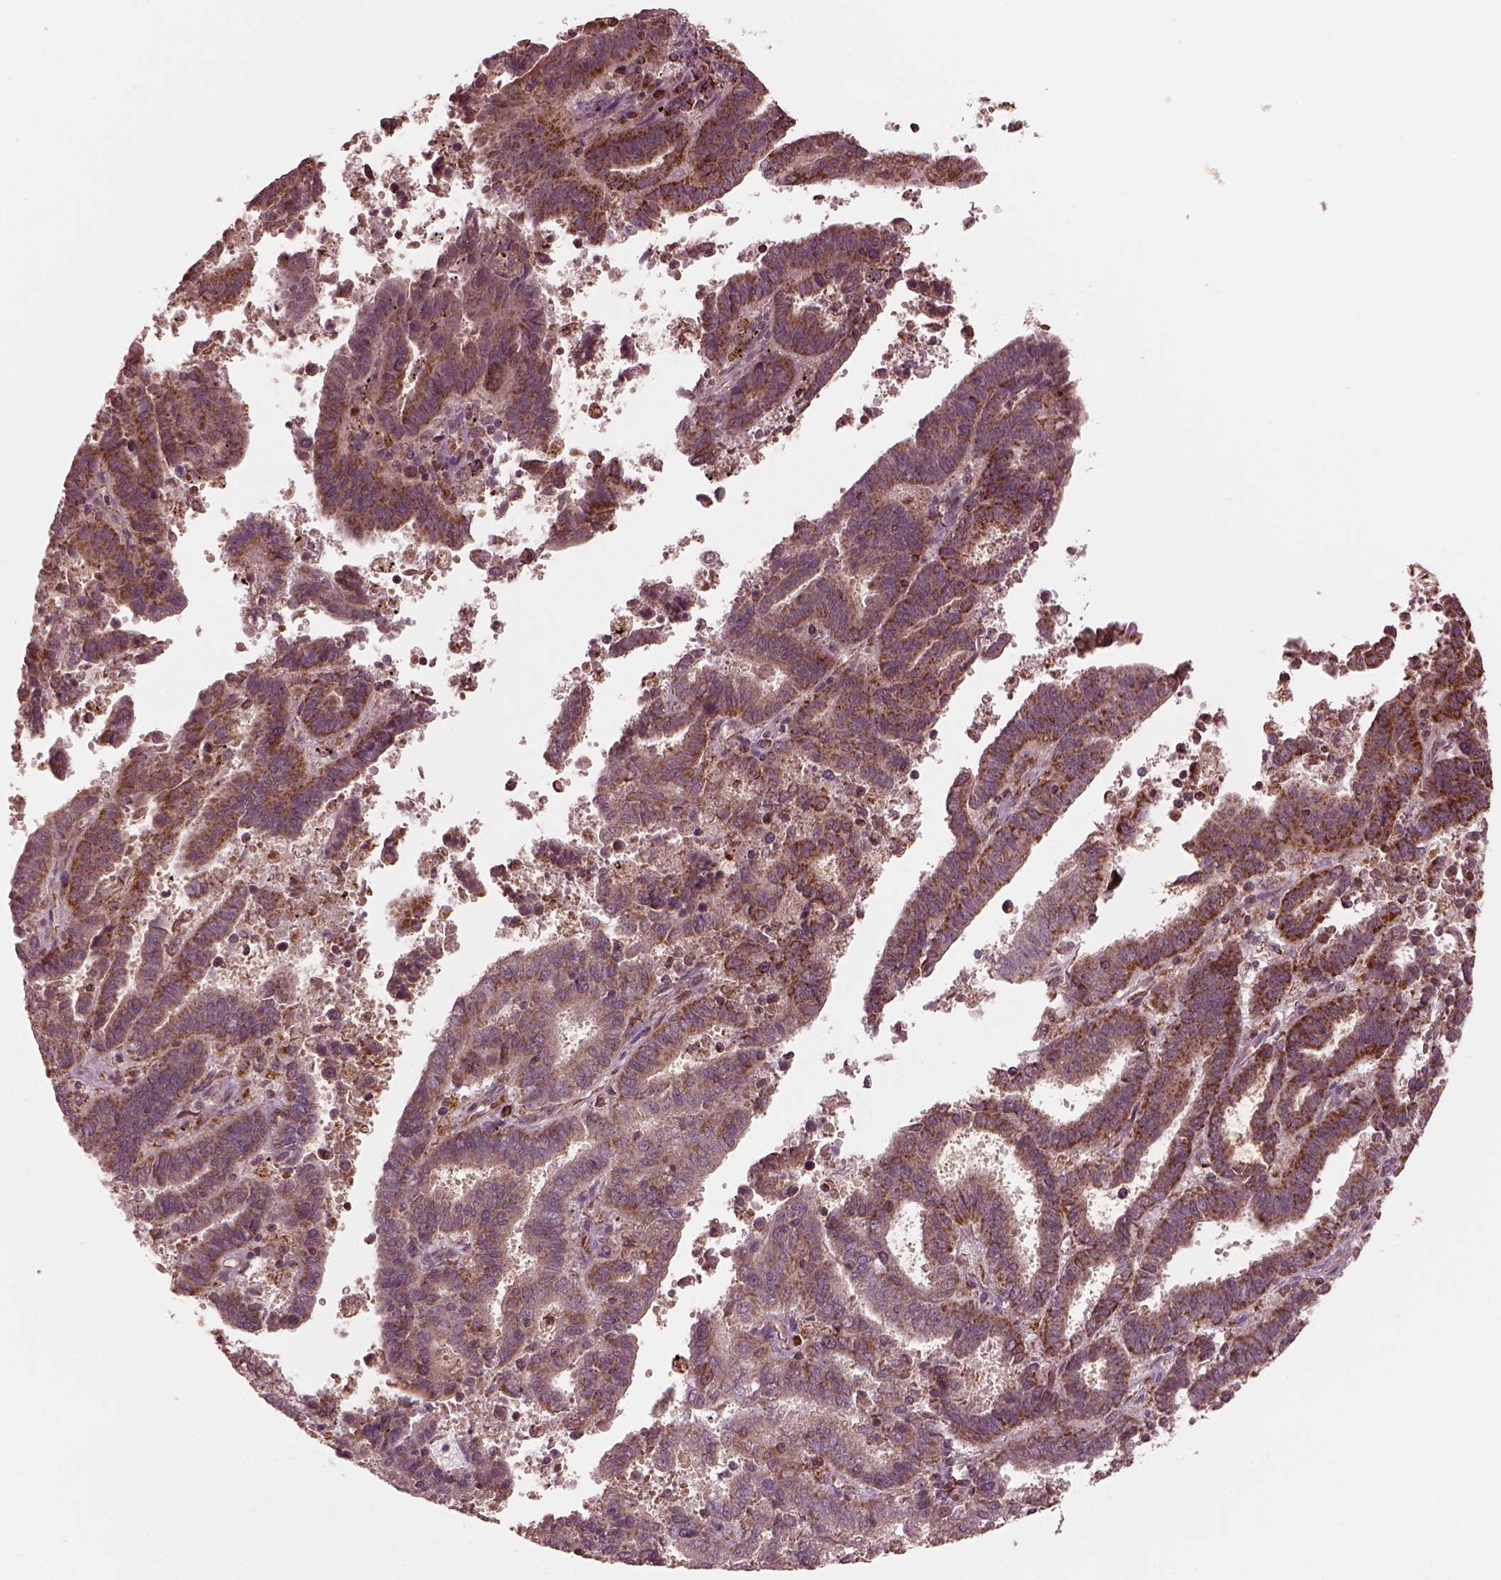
{"staining": {"intensity": "strong", "quantity": "25%-75%", "location": "cytoplasmic/membranous"}, "tissue": "endometrial cancer", "cell_type": "Tumor cells", "image_type": "cancer", "snomed": [{"axis": "morphology", "description": "Adenocarcinoma, NOS"}, {"axis": "topography", "description": "Uterus"}], "caption": "The histopathology image demonstrates a brown stain indicating the presence of a protein in the cytoplasmic/membranous of tumor cells in adenocarcinoma (endometrial).", "gene": "NDUFB10", "patient": {"sex": "female", "age": 83}}